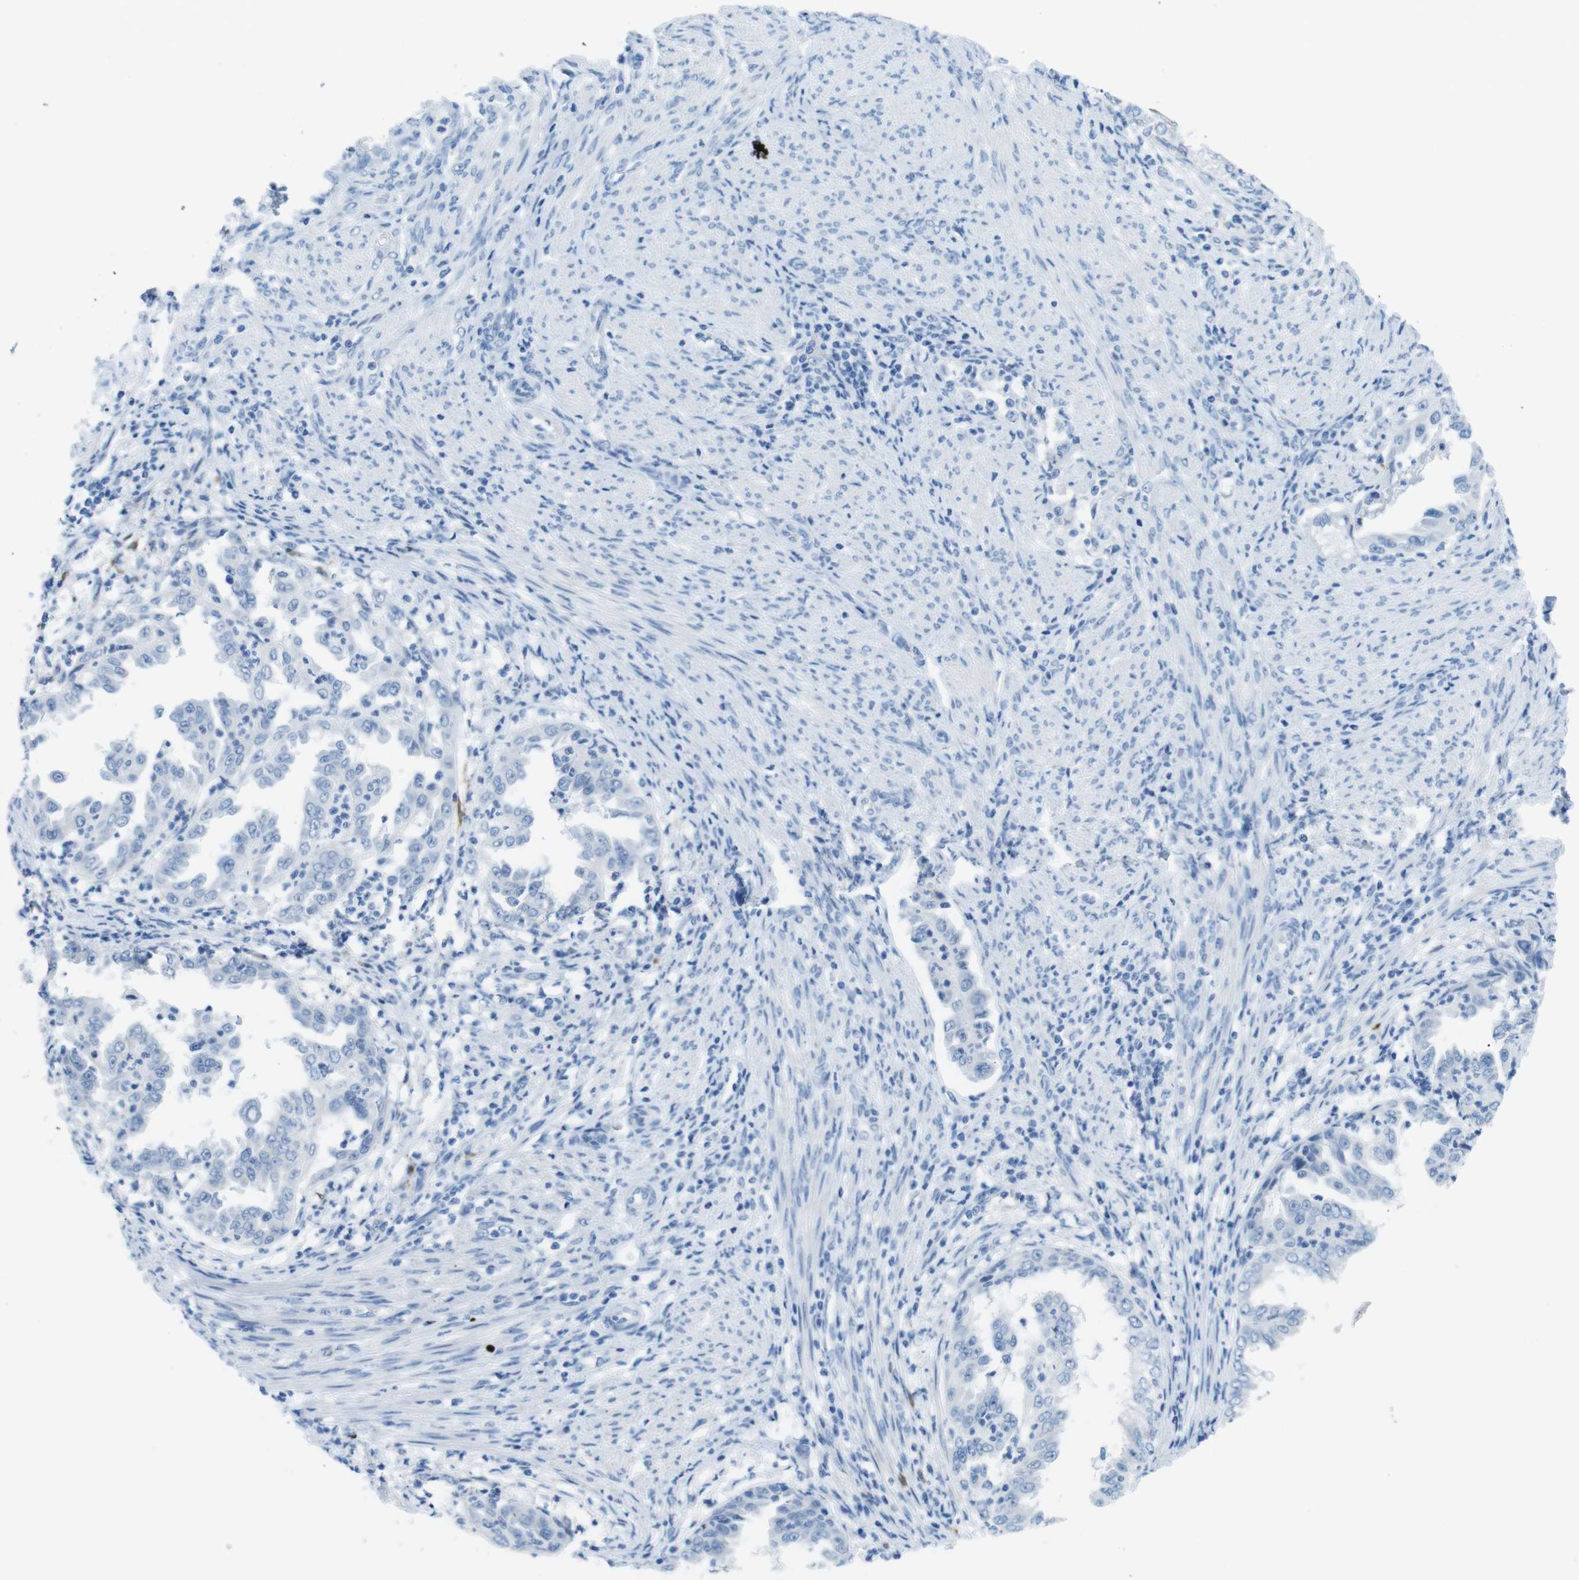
{"staining": {"intensity": "negative", "quantity": "none", "location": "none"}, "tissue": "endometrial cancer", "cell_type": "Tumor cells", "image_type": "cancer", "snomed": [{"axis": "morphology", "description": "Adenocarcinoma, NOS"}, {"axis": "topography", "description": "Endometrium"}], "caption": "There is no significant expression in tumor cells of endometrial adenocarcinoma.", "gene": "GAP43", "patient": {"sex": "female", "age": 85}}